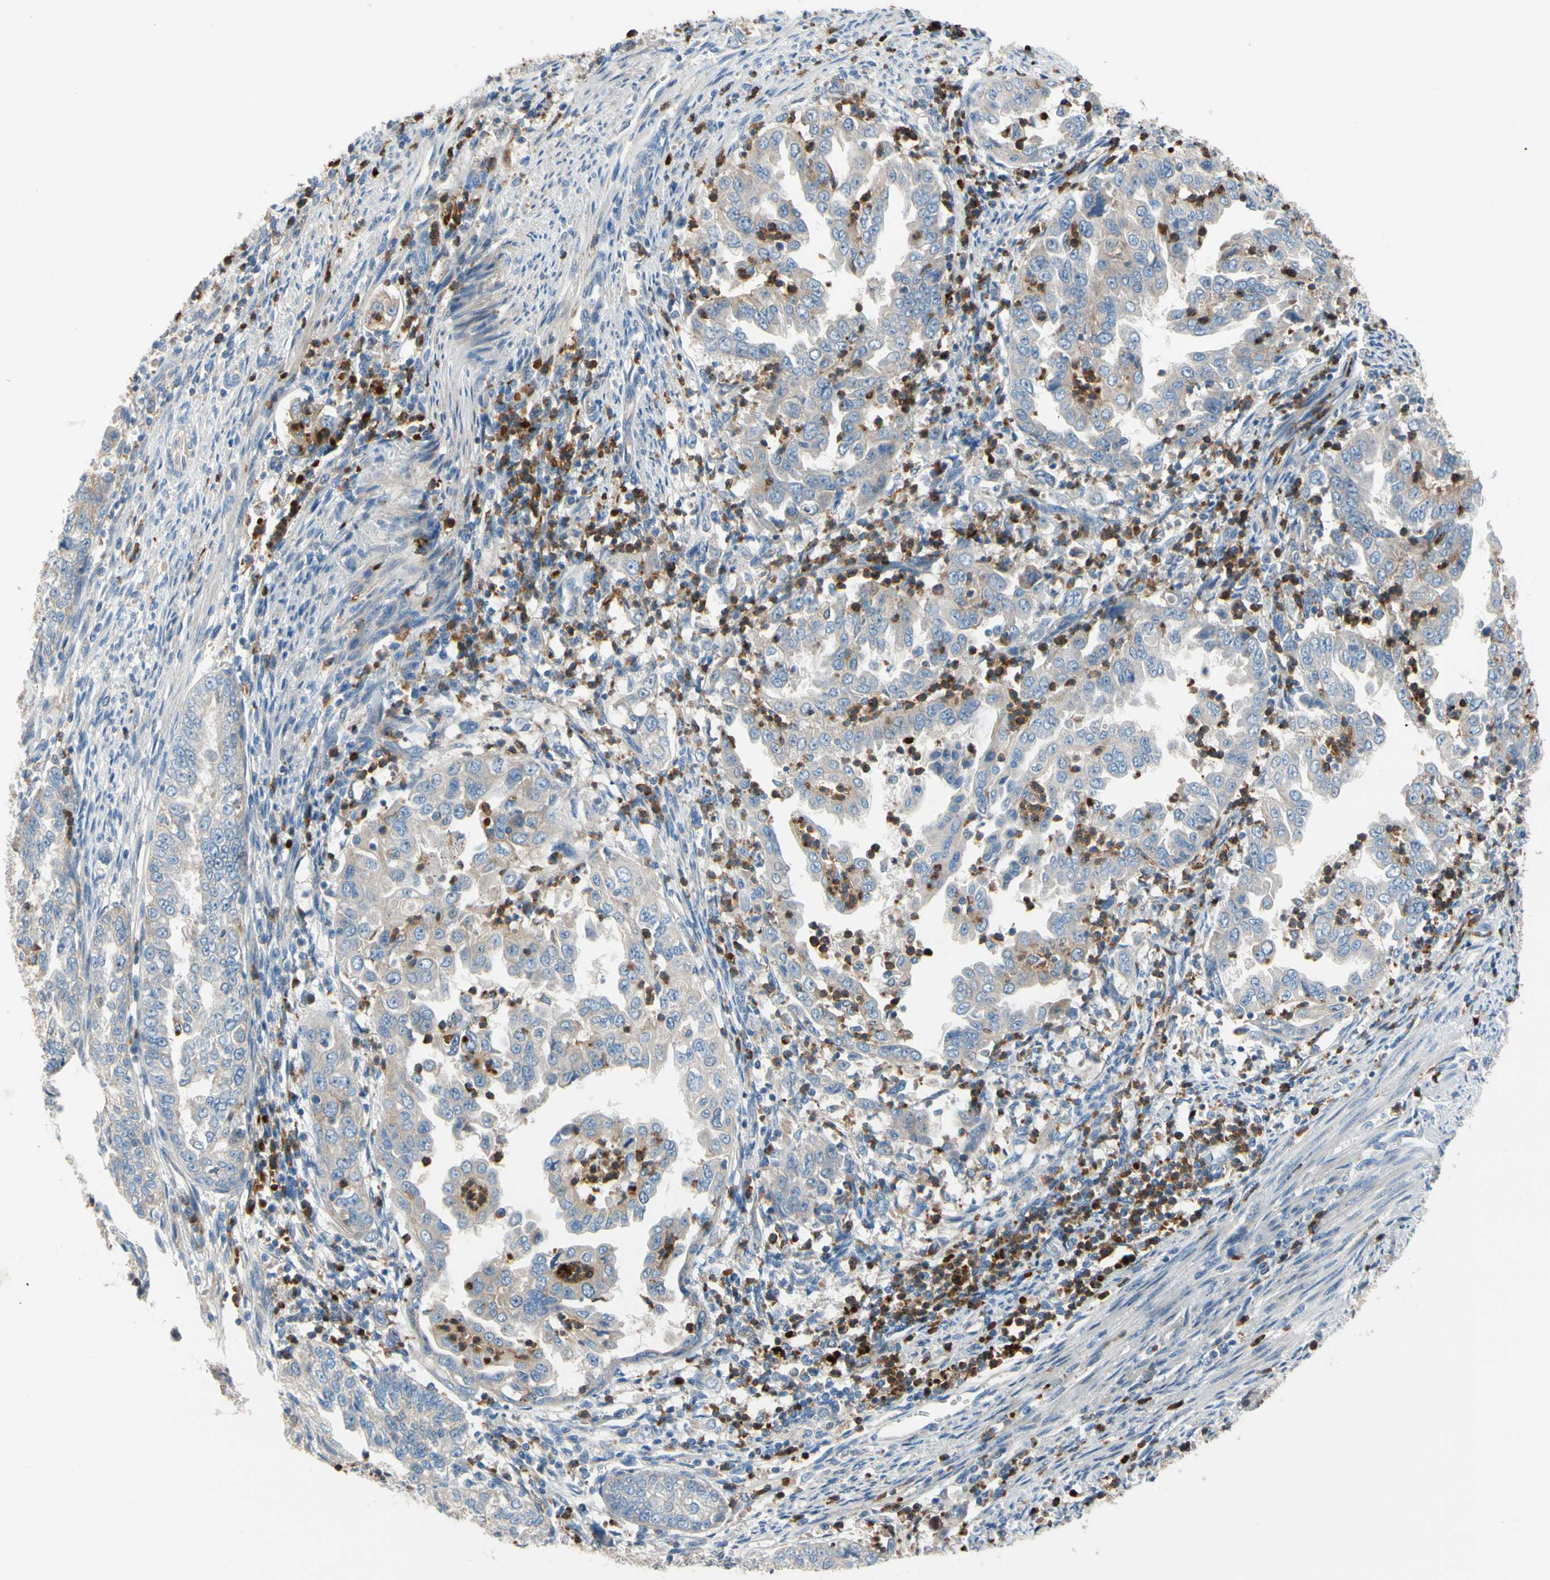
{"staining": {"intensity": "weak", "quantity": "25%-75%", "location": "cytoplasmic/membranous"}, "tissue": "endometrial cancer", "cell_type": "Tumor cells", "image_type": "cancer", "snomed": [{"axis": "morphology", "description": "Adenocarcinoma, NOS"}, {"axis": "topography", "description": "Endometrium"}], "caption": "Protein expression by immunohistochemistry (IHC) demonstrates weak cytoplasmic/membranous positivity in about 25%-75% of tumor cells in endometrial cancer (adenocarcinoma). The staining was performed using DAB, with brown indicating positive protein expression. Nuclei are stained blue with hematoxylin.", "gene": "HJURP", "patient": {"sex": "female", "age": 85}}